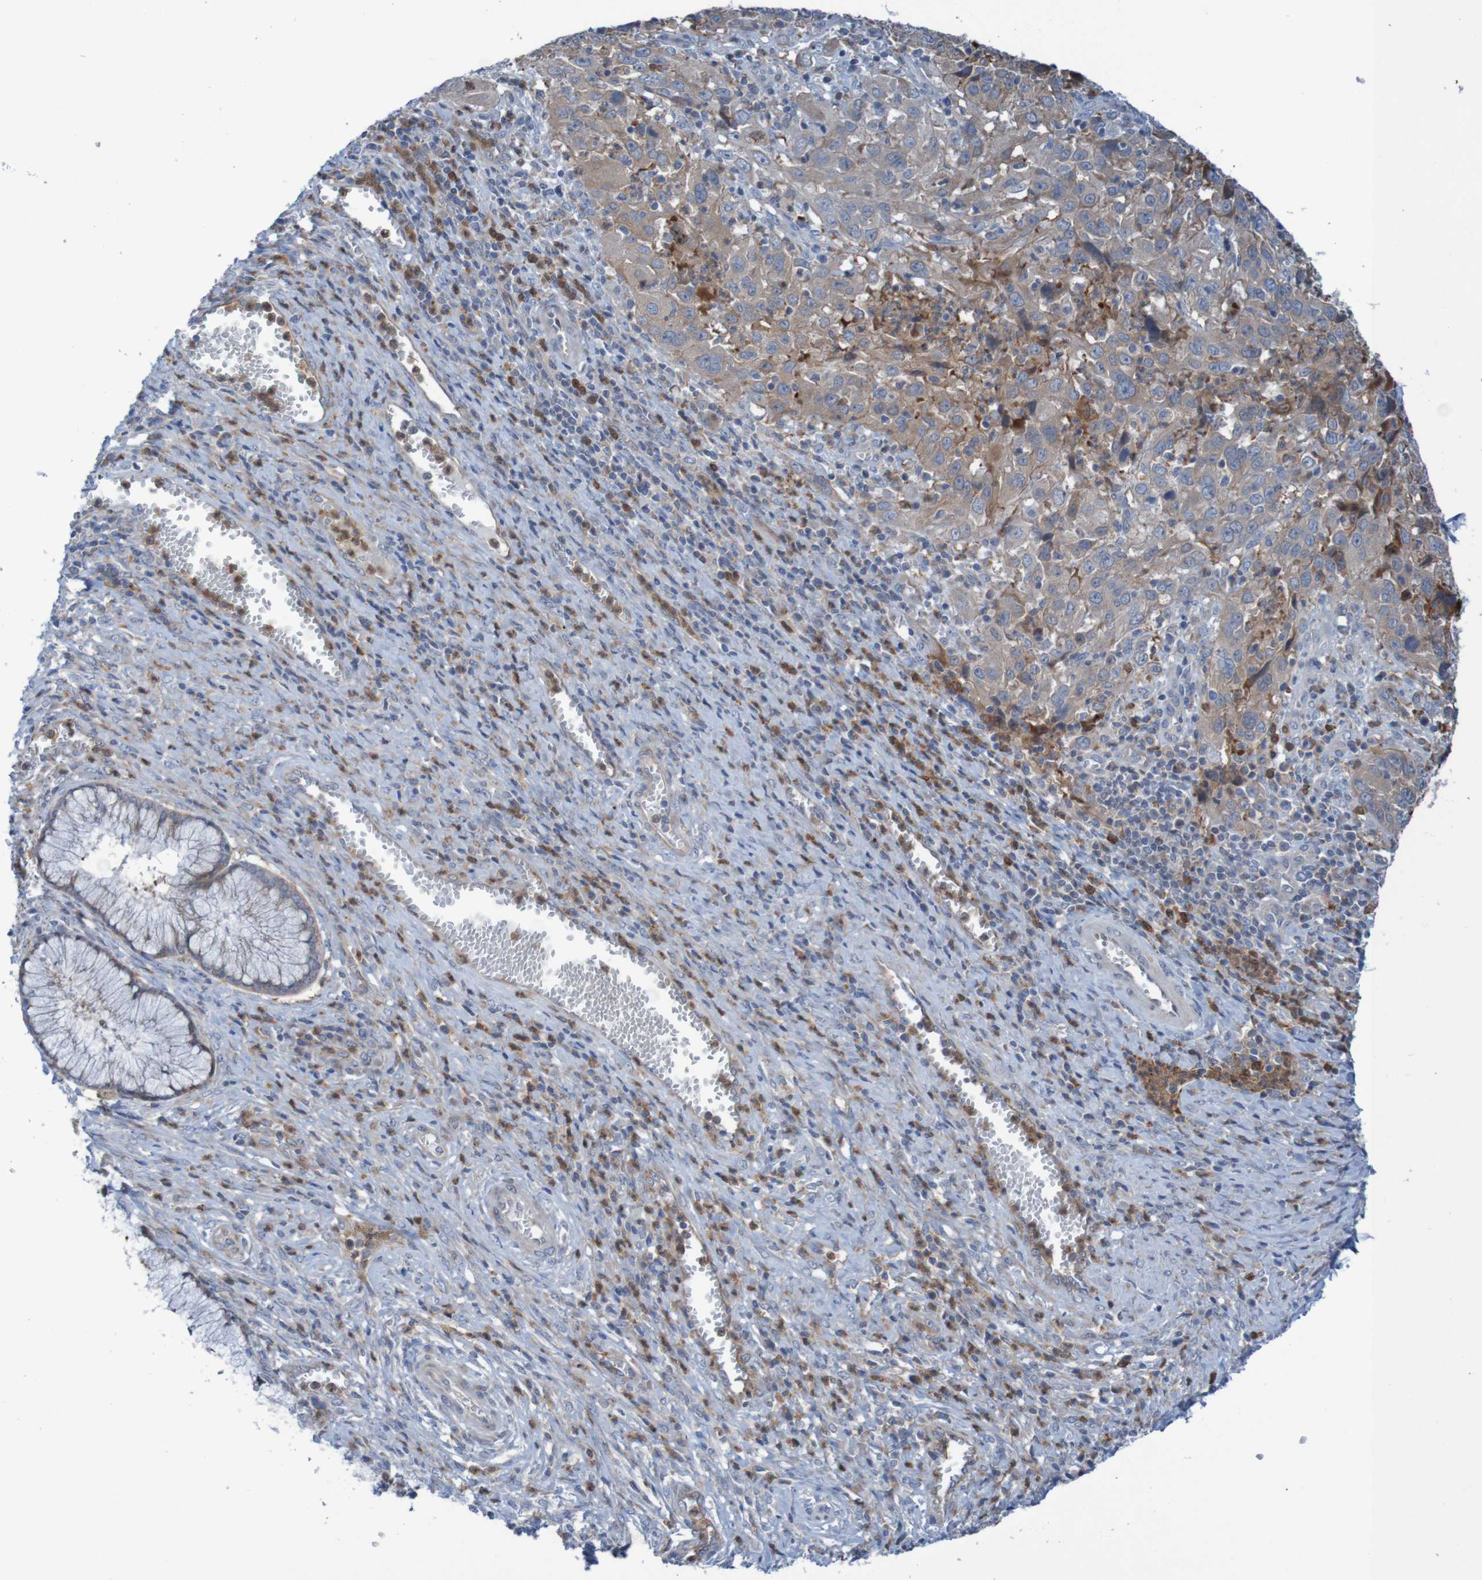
{"staining": {"intensity": "moderate", "quantity": ">75%", "location": "cytoplasmic/membranous"}, "tissue": "cervical cancer", "cell_type": "Tumor cells", "image_type": "cancer", "snomed": [{"axis": "morphology", "description": "Squamous cell carcinoma, NOS"}, {"axis": "topography", "description": "Cervix"}], "caption": "There is medium levels of moderate cytoplasmic/membranous positivity in tumor cells of cervical cancer (squamous cell carcinoma), as demonstrated by immunohistochemical staining (brown color).", "gene": "ANGPT4", "patient": {"sex": "female", "age": 32}}